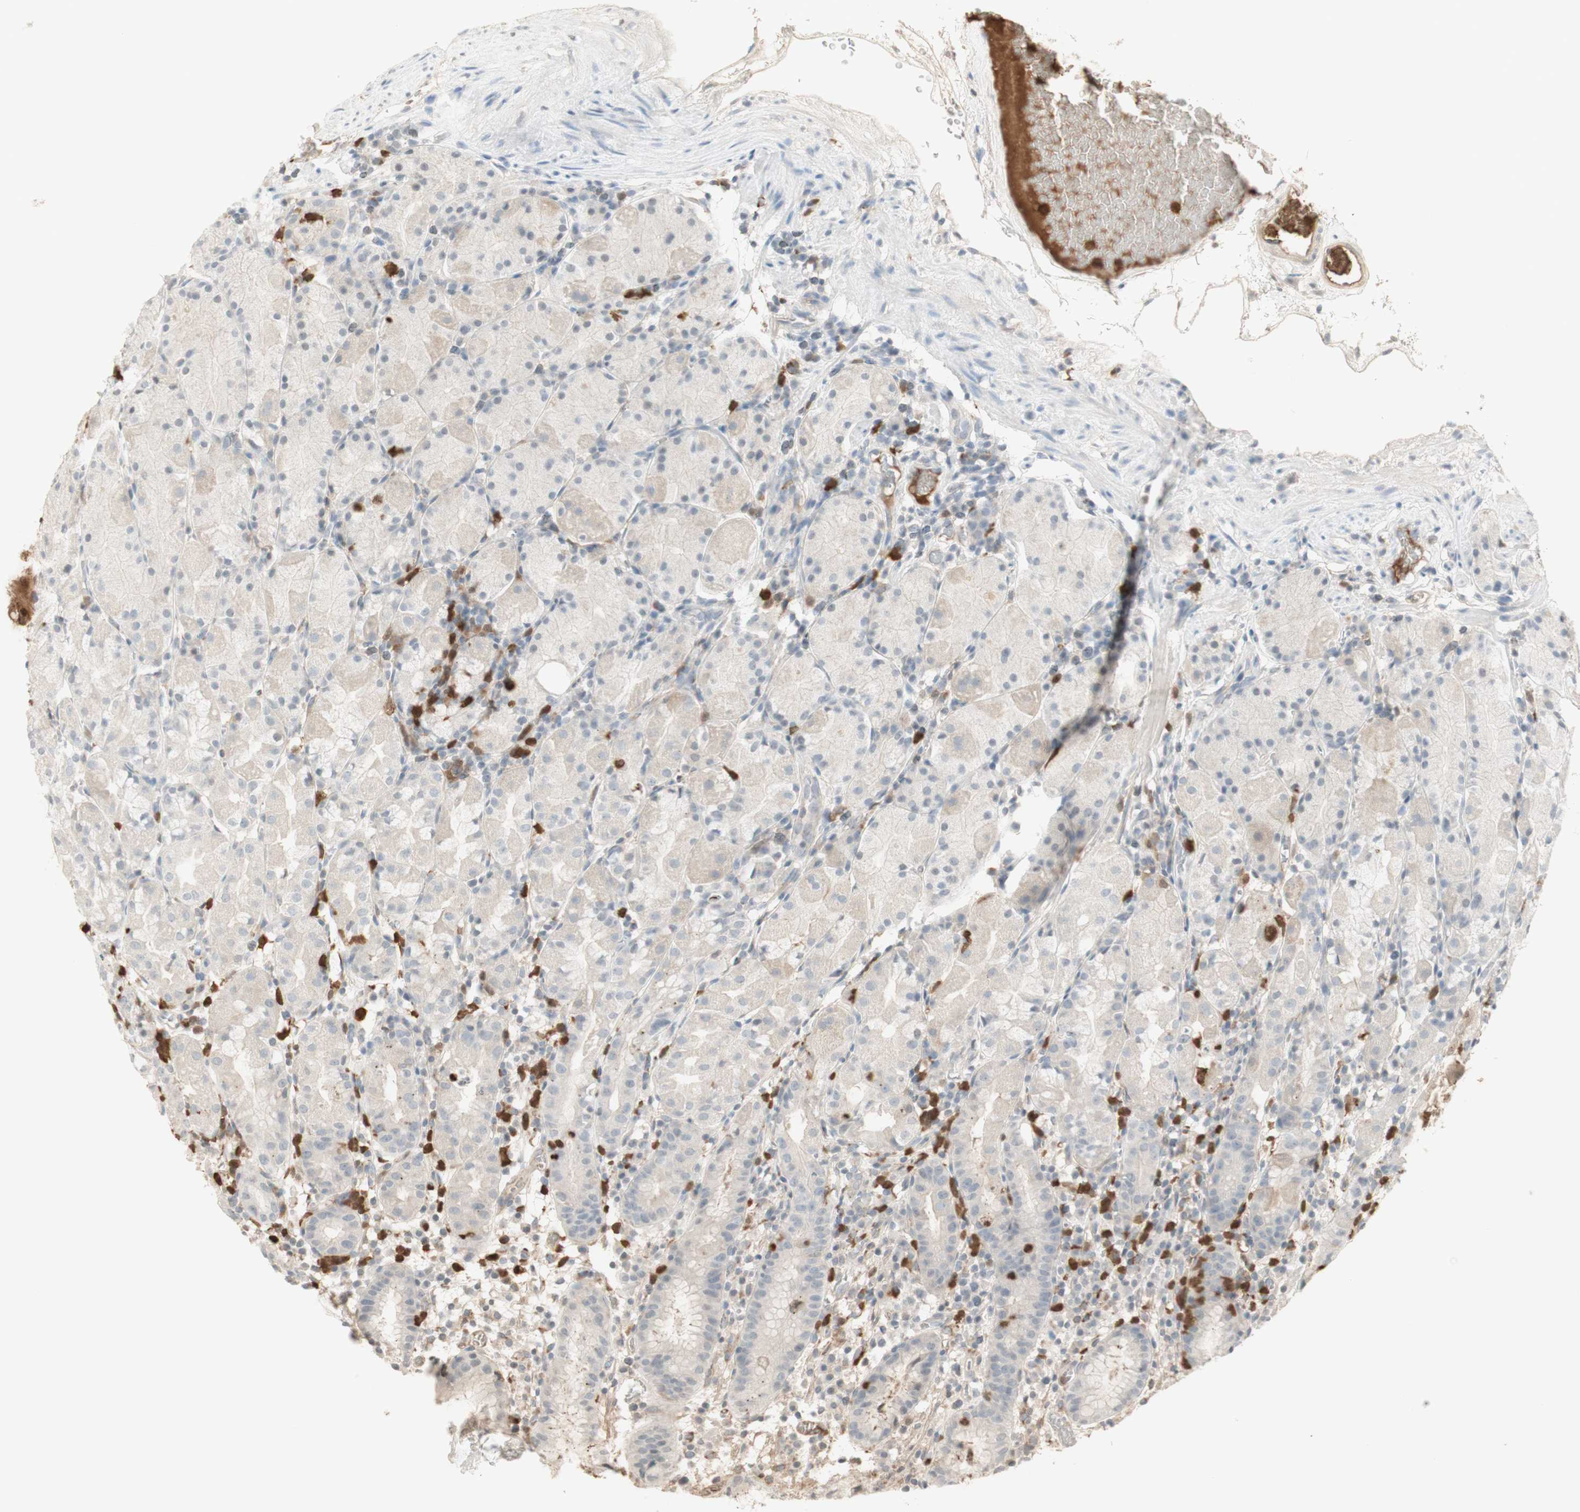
{"staining": {"intensity": "weak", "quantity": "<25%", "location": "cytoplasmic/membranous"}, "tissue": "stomach", "cell_type": "Glandular cells", "image_type": "normal", "snomed": [{"axis": "morphology", "description": "Normal tissue, NOS"}, {"axis": "topography", "description": "Stomach"}, {"axis": "topography", "description": "Stomach, lower"}], "caption": "The photomicrograph exhibits no significant expression in glandular cells of stomach.", "gene": "NID1", "patient": {"sex": "female", "age": 75}}